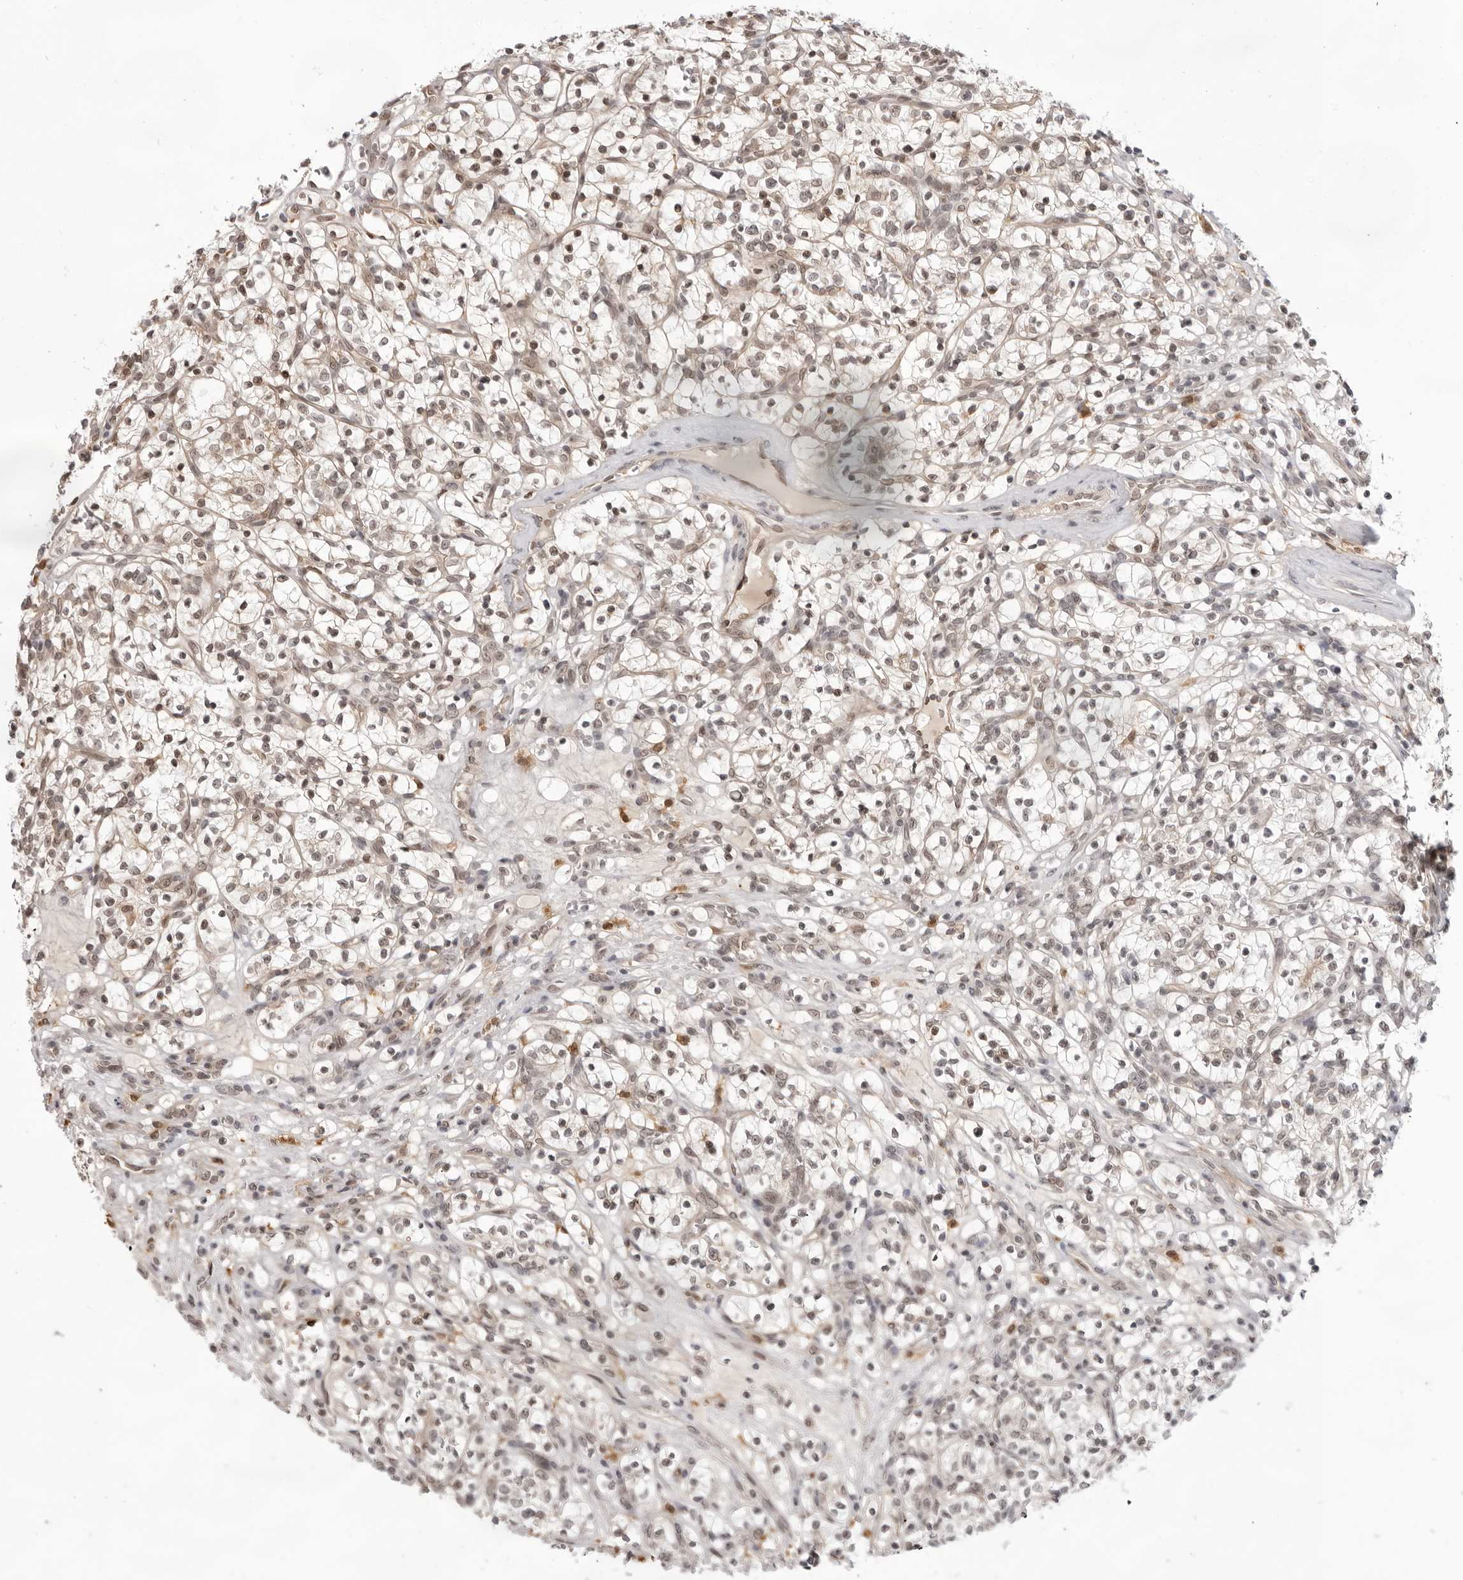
{"staining": {"intensity": "moderate", "quantity": "<25%", "location": "nuclear"}, "tissue": "renal cancer", "cell_type": "Tumor cells", "image_type": "cancer", "snomed": [{"axis": "morphology", "description": "Adenocarcinoma, NOS"}, {"axis": "topography", "description": "Kidney"}], "caption": "Adenocarcinoma (renal) stained with a protein marker reveals moderate staining in tumor cells.", "gene": "SRGAP2", "patient": {"sex": "female", "age": 57}}